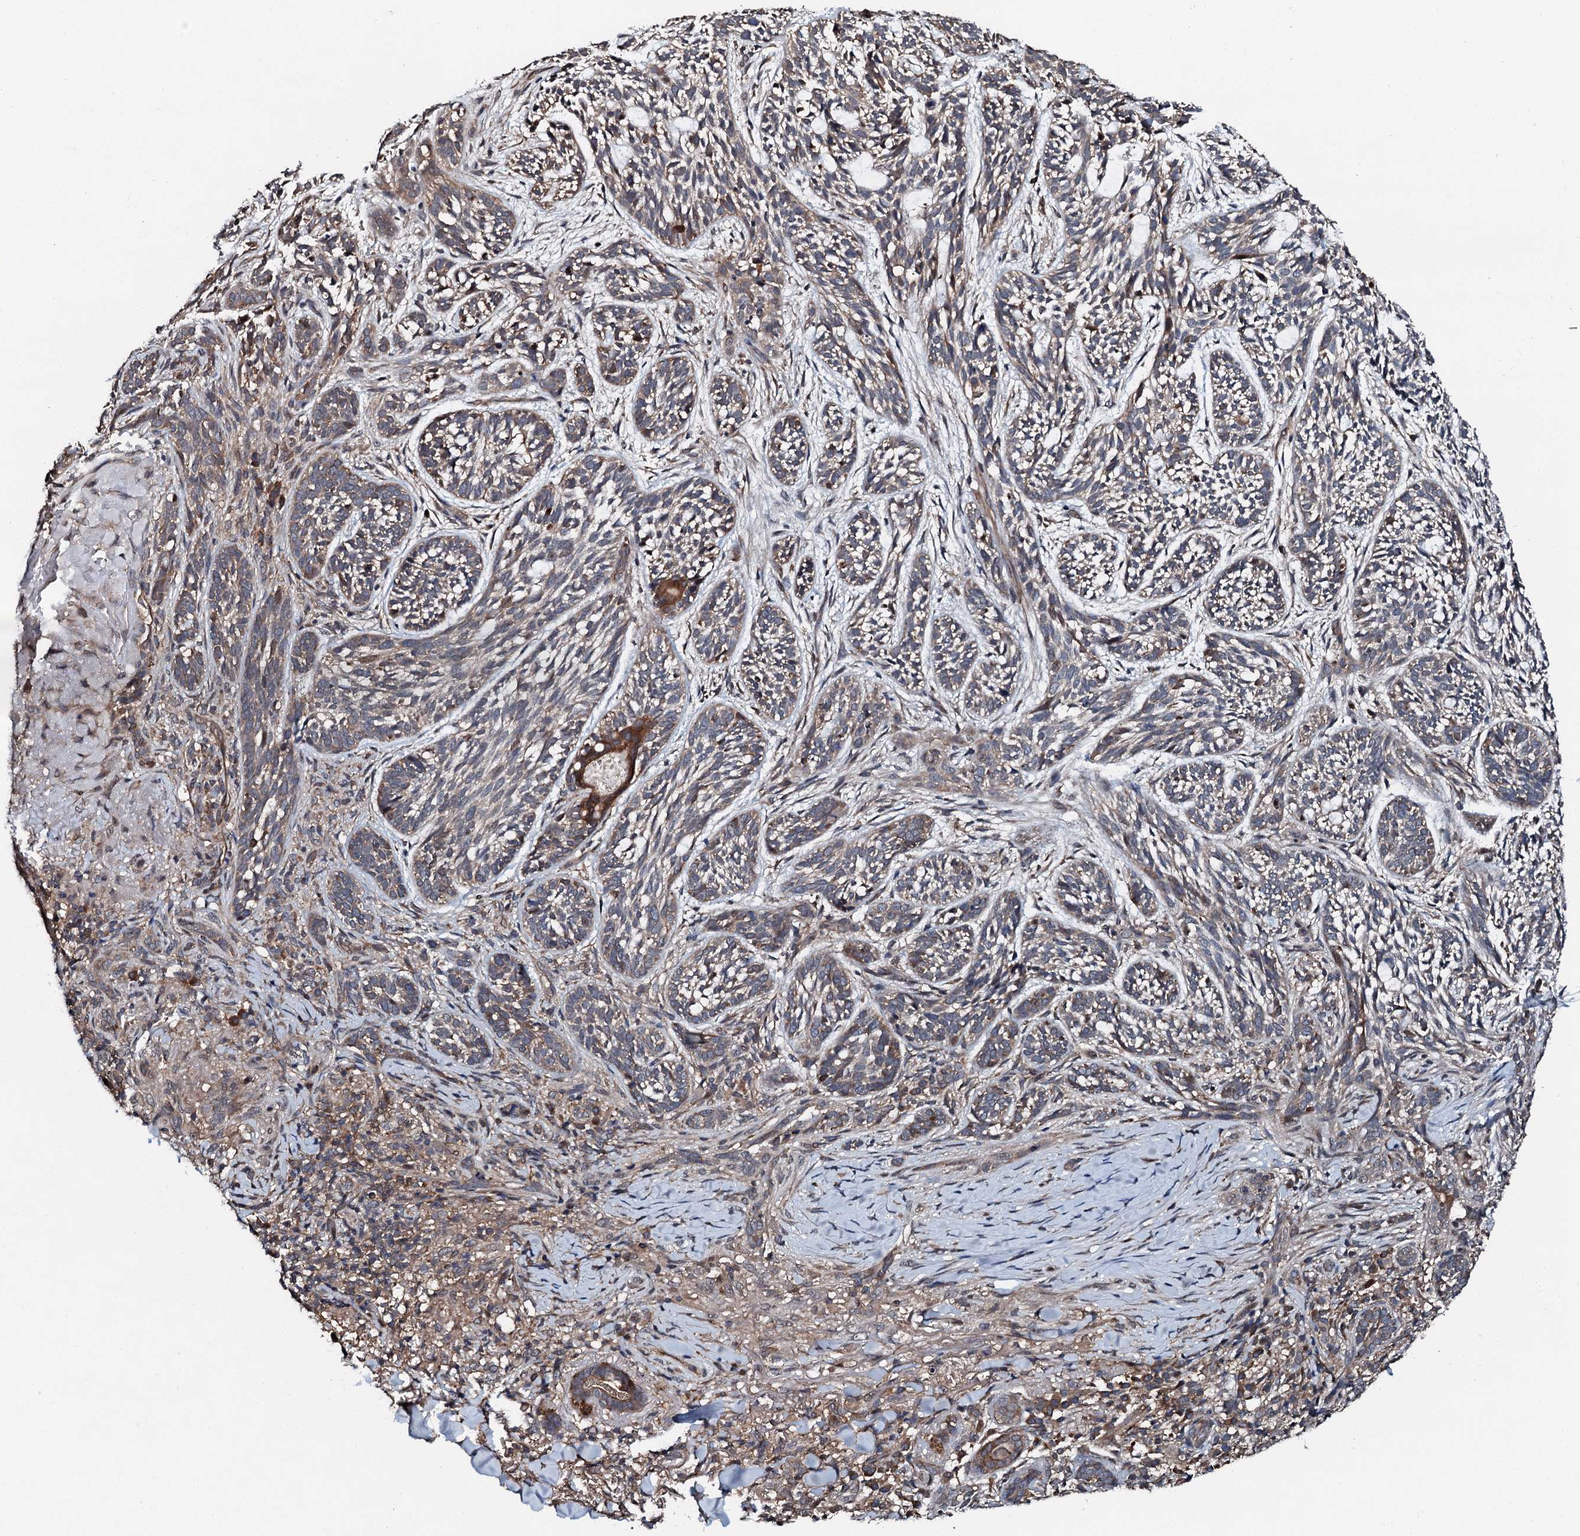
{"staining": {"intensity": "weak", "quantity": ">75%", "location": "cytoplasmic/membranous"}, "tissue": "skin cancer", "cell_type": "Tumor cells", "image_type": "cancer", "snomed": [{"axis": "morphology", "description": "Basal cell carcinoma"}, {"axis": "topography", "description": "Skin"}], "caption": "IHC micrograph of neoplastic tissue: human skin basal cell carcinoma stained using IHC reveals low levels of weak protein expression localized specifically in the cytoplasmic/membranous of tumor cells, appearing as a cytoplasmic/membranous brown color.", "gene": "FLYWCH1", "patient": {"sex": "male", "age": 71}}